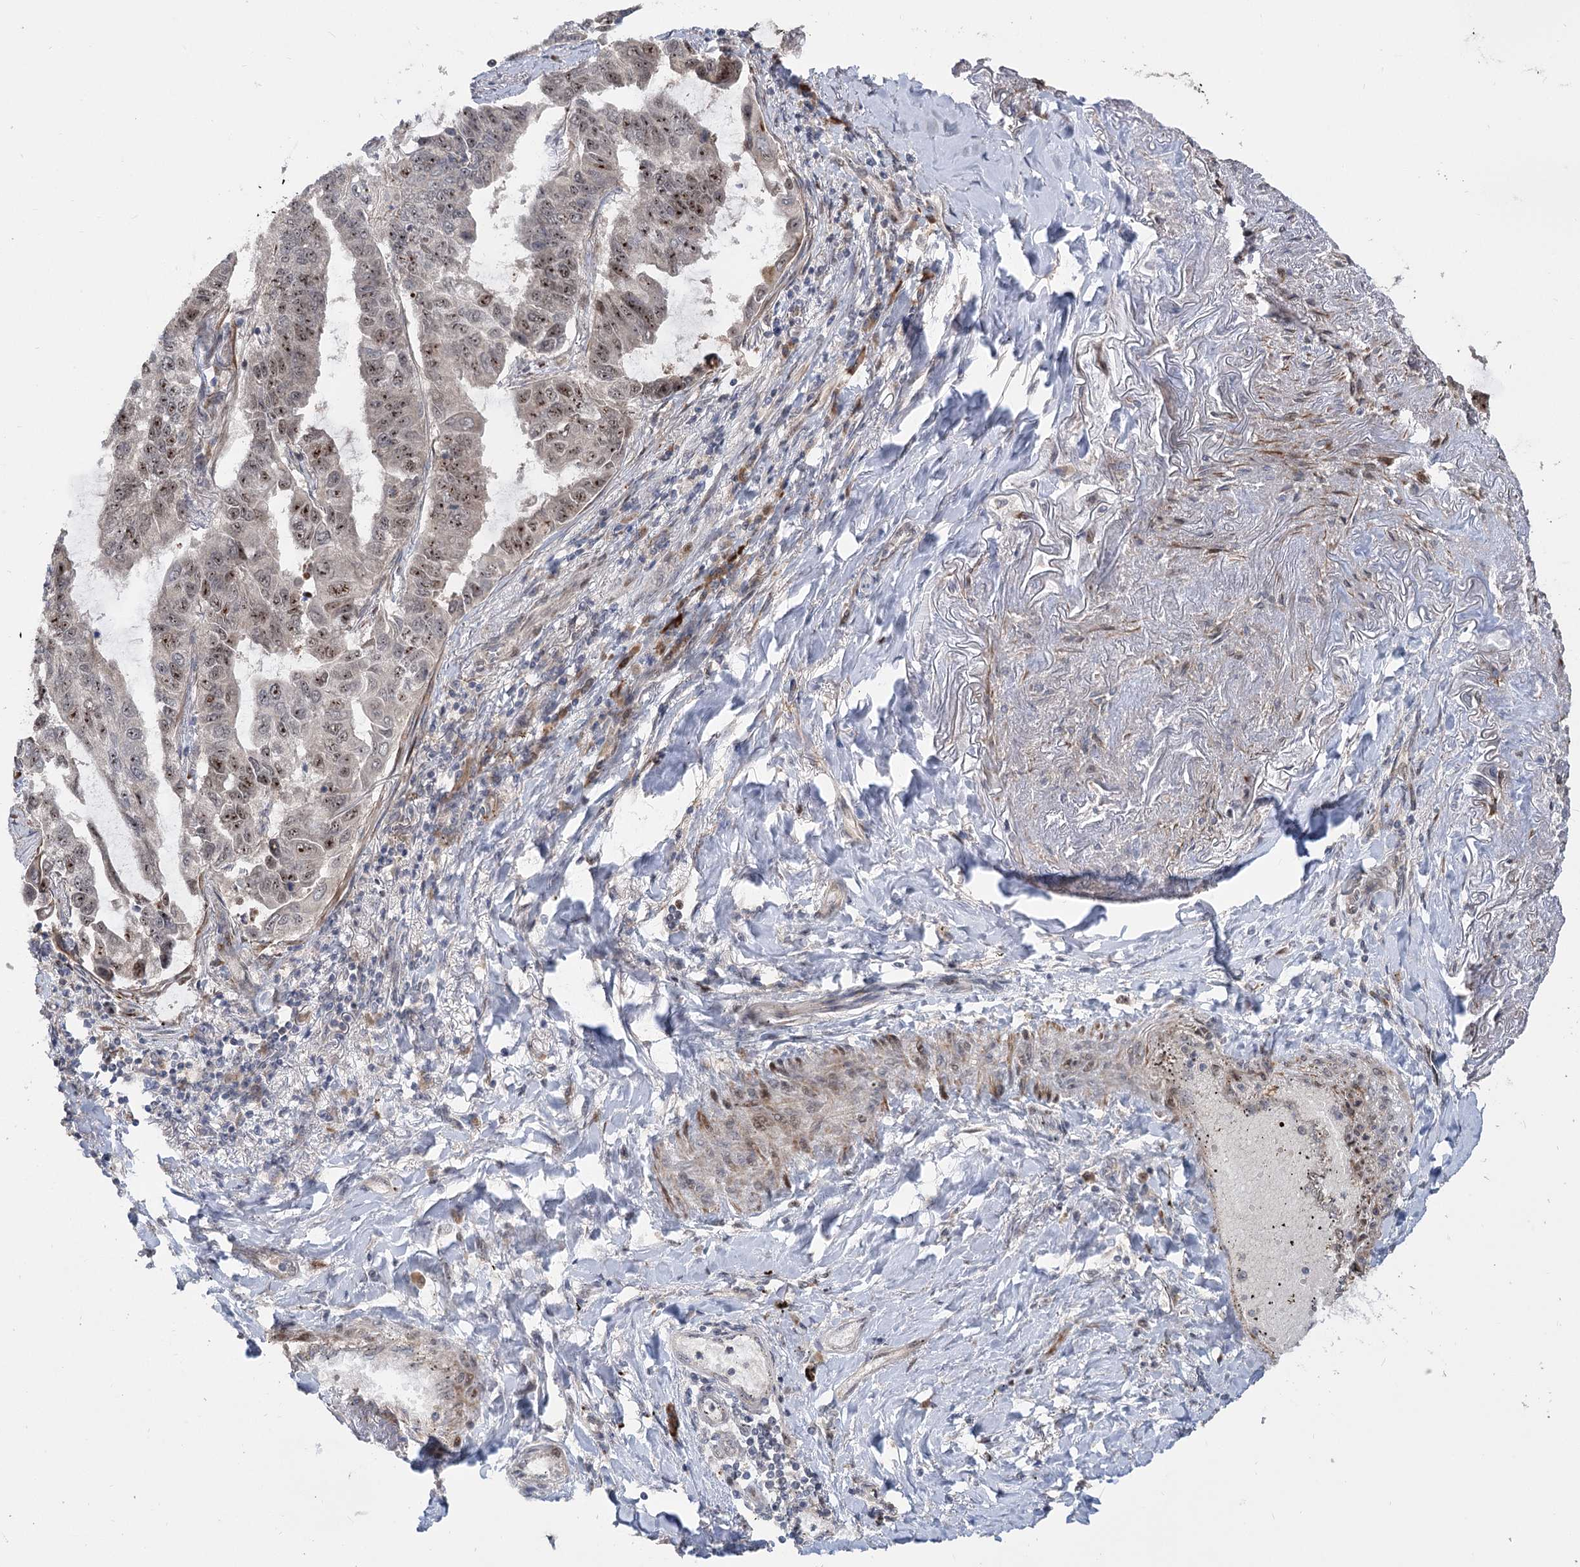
{"staining": {"intensity": "moderate", "quantity": "25%-75%", "location": "nuclear"}, "tissue": "lung cancer", "cell_type": "Tumor cells", "image_type": "cancer", "snomed": [{"axis": "morphology", "description": "Adenocarcinoma, NOS"}, {"axis": "topography", "description": "Lung"}], "caption": "Human lung cancer (adenocarcinoma) stained for a protein (brown) shows moderate nuclear positive expression in about 25%-75% of tumor cells.", "gene": "PIK3C2A", "patient": {"sex": "male", "age": 64}}